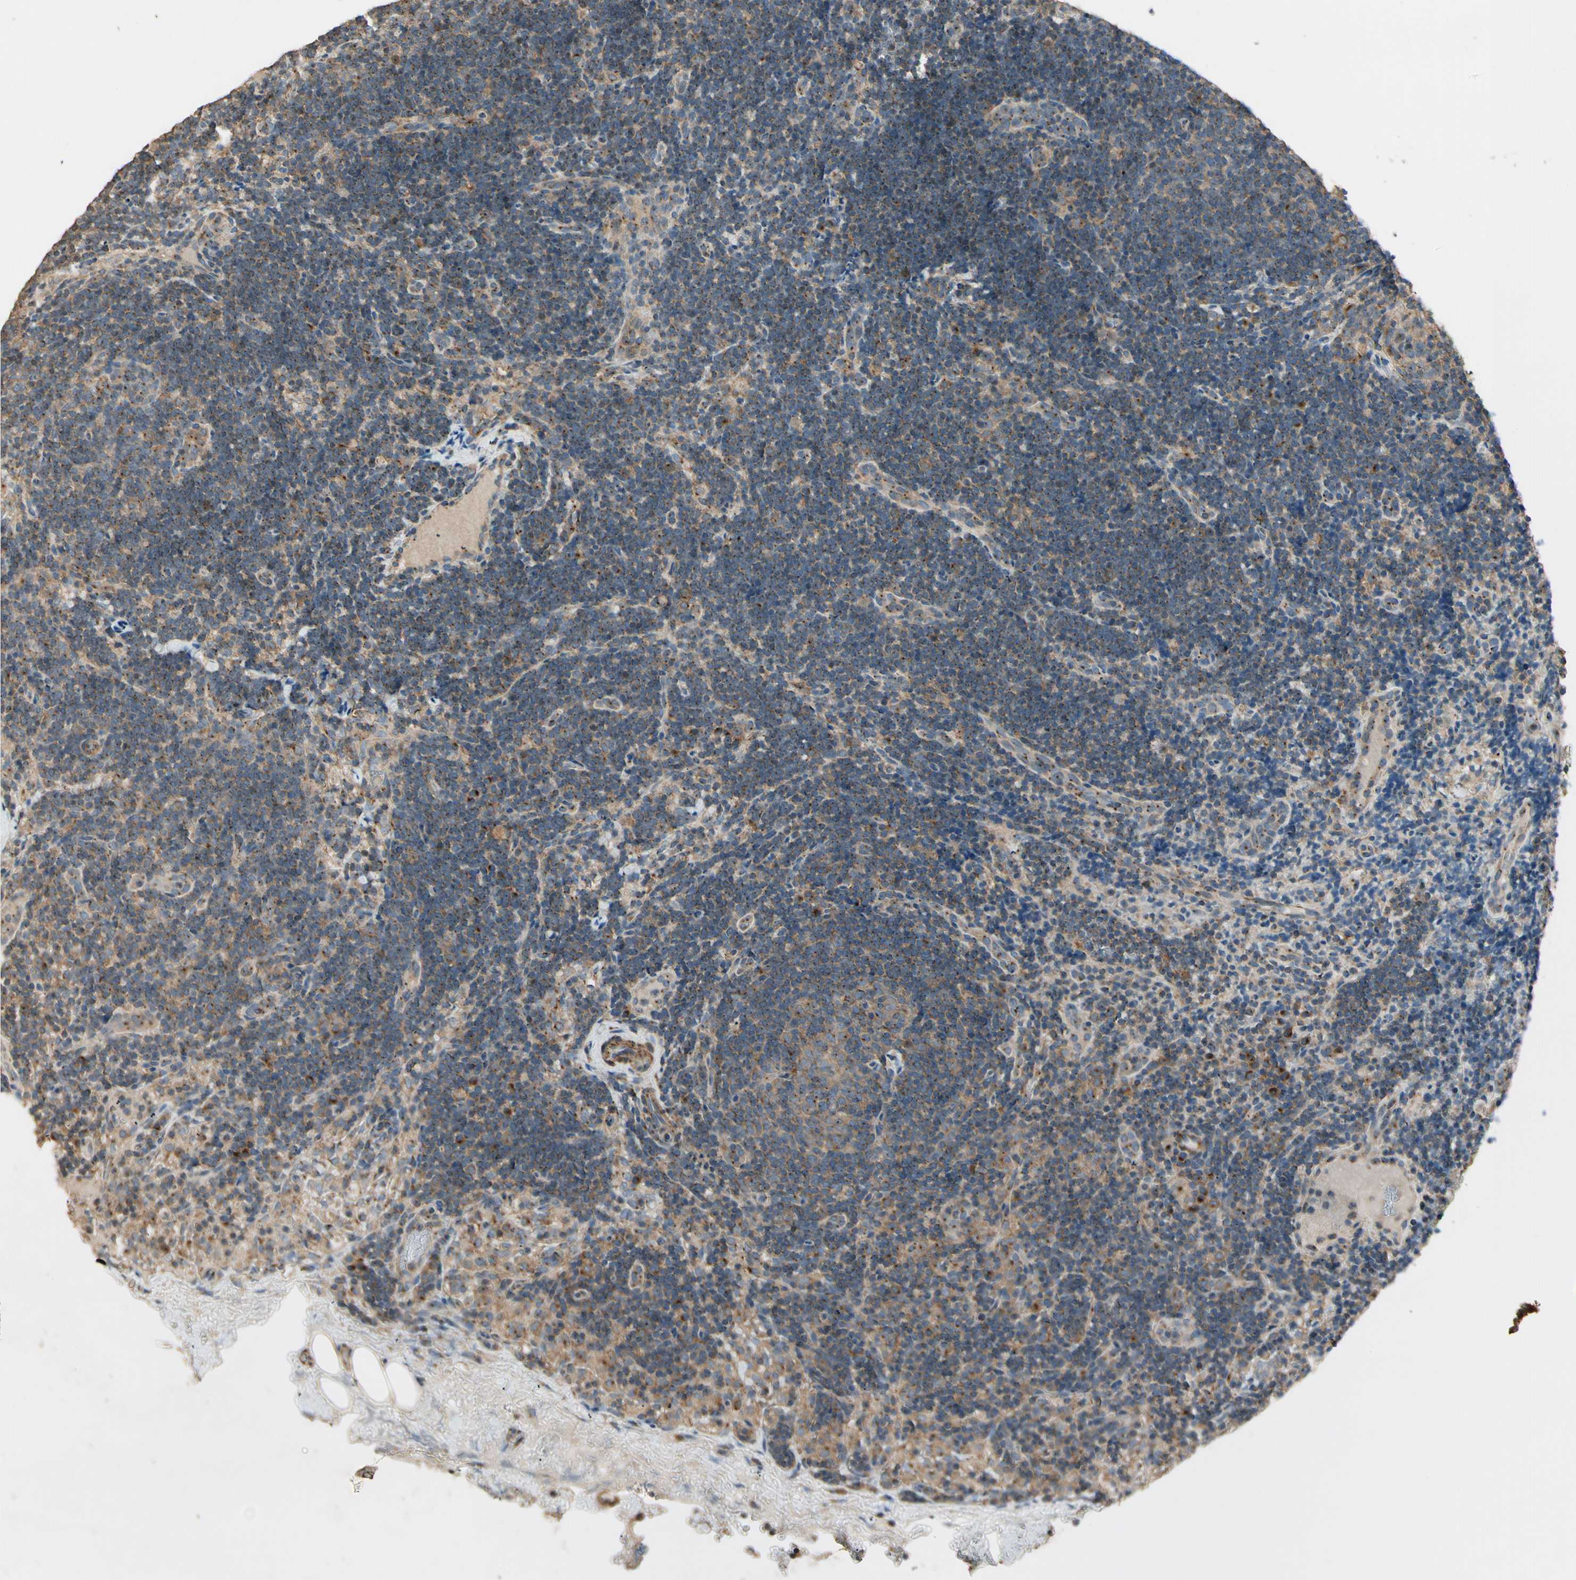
{"staining": {"intensity": "moderate", "quantity": ">75%", "location": "cytoplasmic/membranous"}, "tissue": "lymph node", "cell_type": "Germinal center cells", "image_type": "normal", "snomed": [{"axis": "morphology", "description": "Normal tissue, NOS"}, {"axis": "topography", "description": "Lymph node"}], "caption": "An immunohistochemistry photomicrograph of benign tissue is shown. Protein staining in brown highlights moderate cytoplasmic/membranous positivity in lymph node within germinal center cells.", "gene": "AKAP9", "patient": {"sex": "female", "age": 14}}